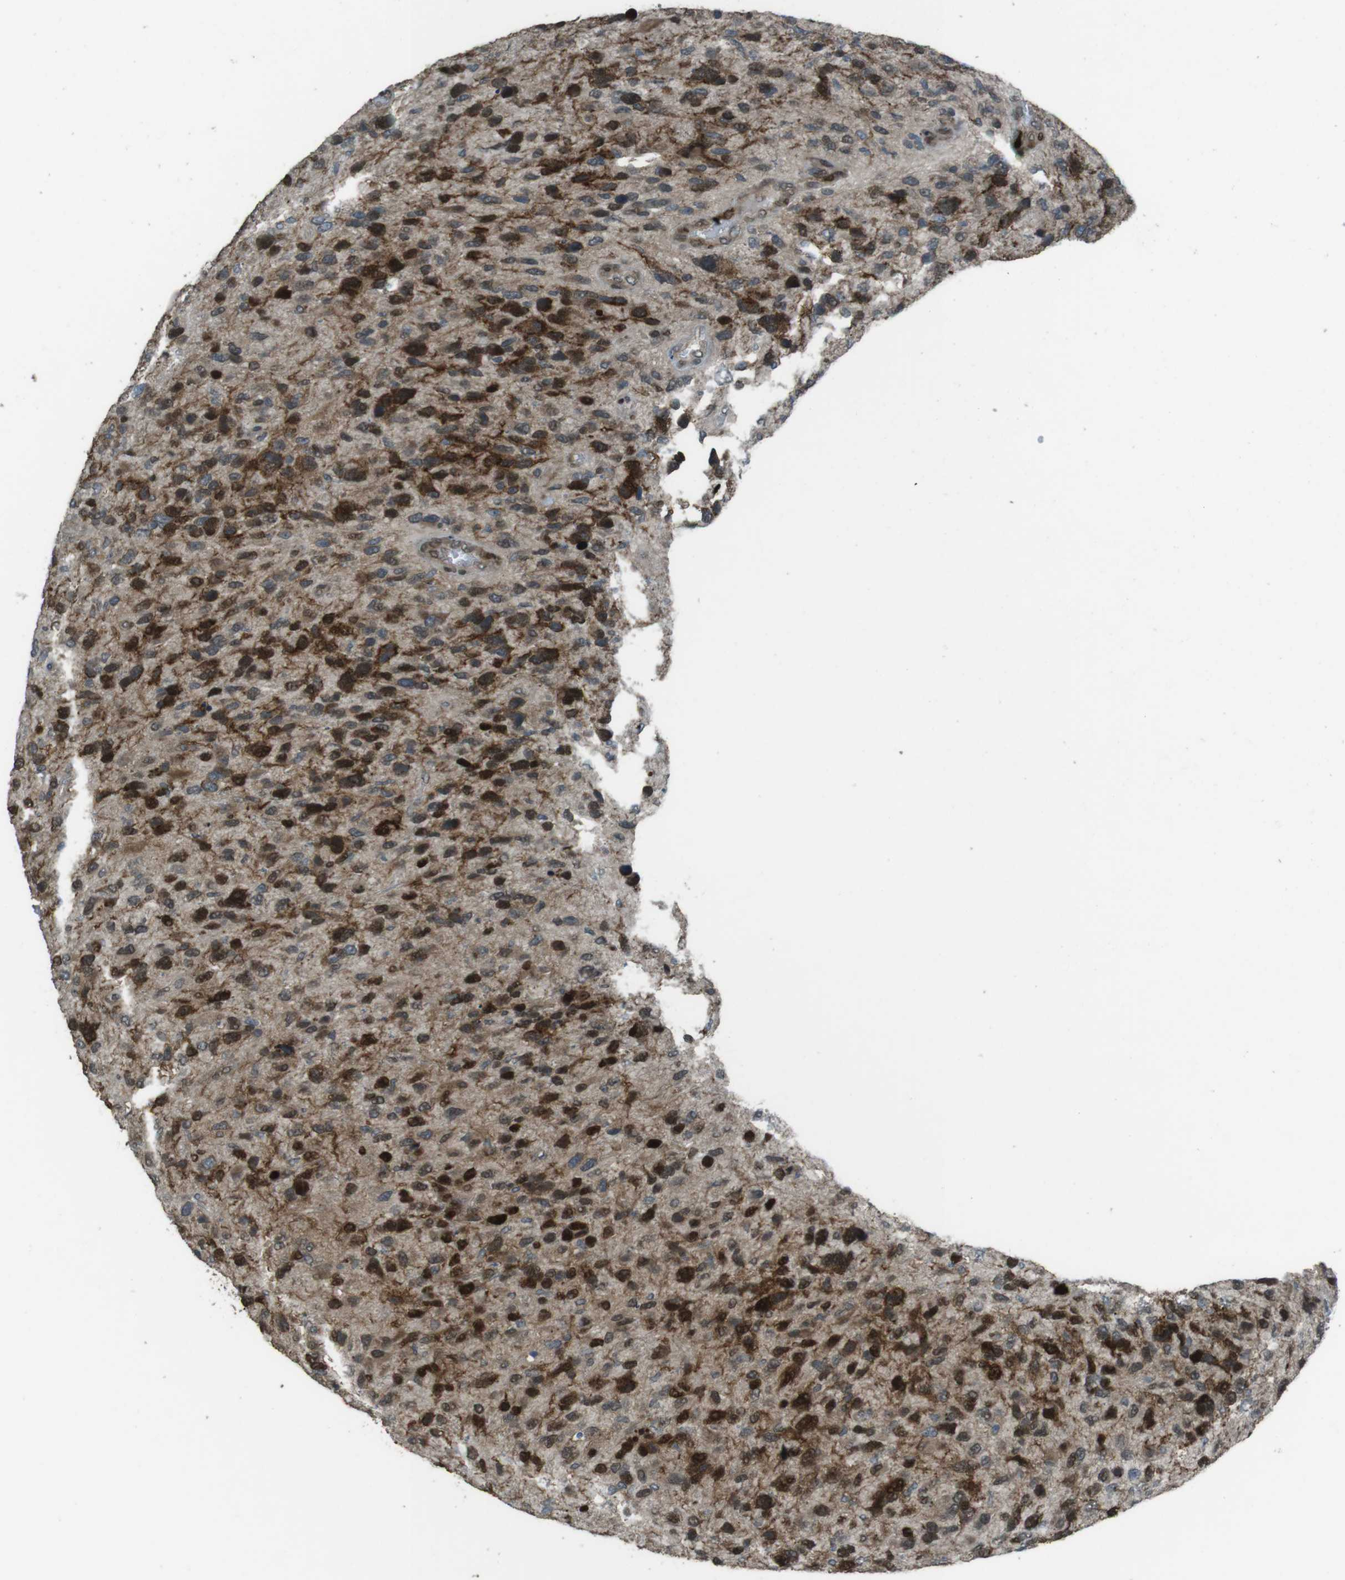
{"staining": {"intensity": "strong", "quantity": ">75%", "location": "cytoplasmic/membranous"}, "tissue": "glioma", "cell_type": "Tumor cells", "image_type": "cancer", "snomed": [{"axis": "morphology", "description": "Glioma, malignant, High grade"}, {"axis": "topography", "description": "Brain"}], "caption": "There is high levels of strong cytoplasmic/membranous positivity in tumor cells of glioma, as demonstrated by immunohistochemical staining (brown color).", "gene": "ZNF330", "patient": {"sex": "female", "age": 58}}